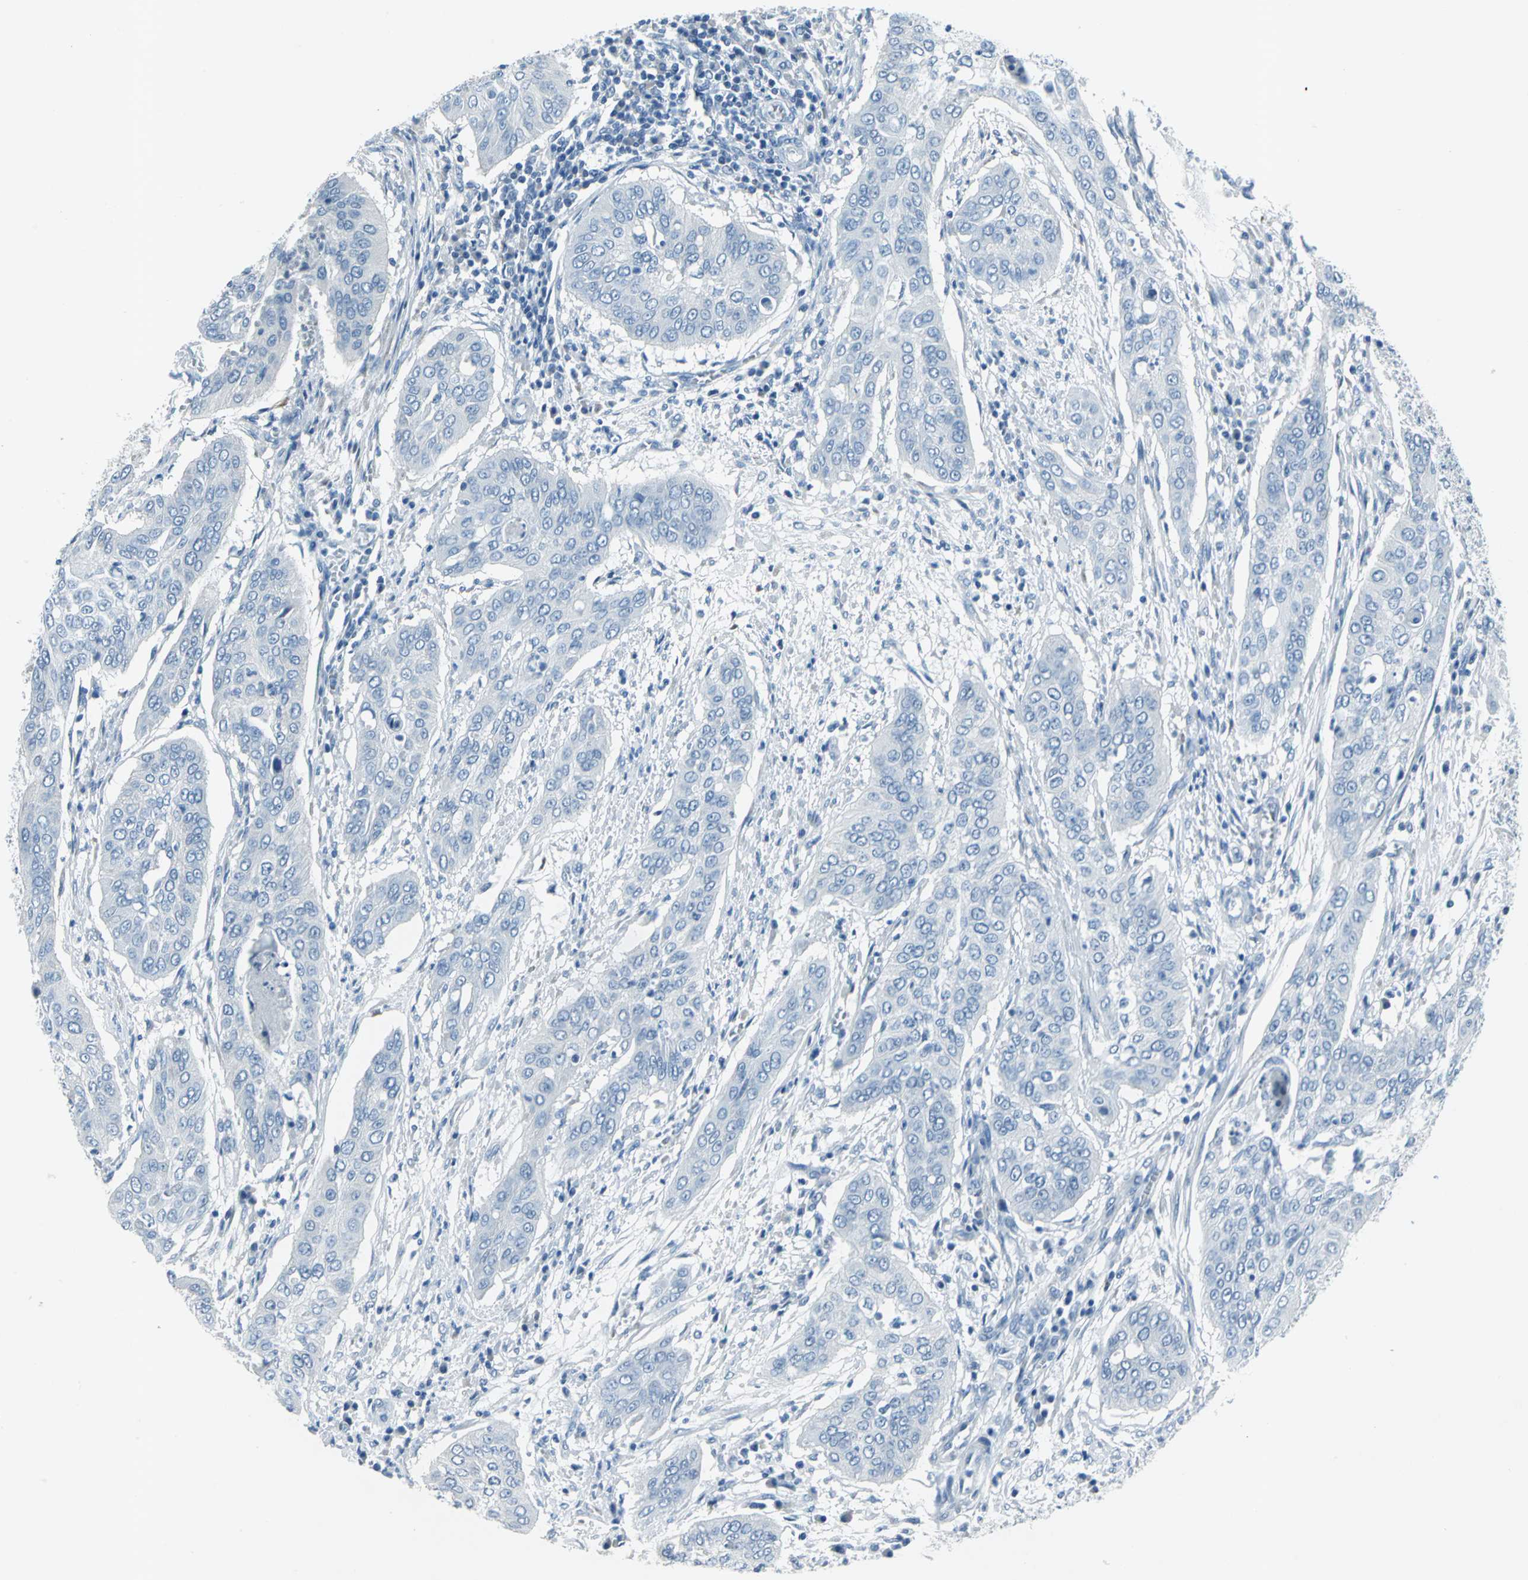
{"staining": {"intensity": "negative", "quantity": "none", "location": "none"}, "tissue": "cervical cancer", "cell_type": "Tumor cells", "image_type": "cancer", "snomed": [{"axis": "morphology", "description": "Squamous cell carcinoma, NOS"}, {"axis": "topography", "description": "Cervix"}], "caption": "DAB (3,3'-diaminobenzidine) immunohistochemical staining of cervical cancer (squamous cell carcinoma) demonstrates no significant positivity in tumor cells. (DAB (3,3'-diaminobenzidine) immunohistochemistry with hematoxylin counter stain).", "gene": "DNAI2", "patient": {"sex": "female", "age": 39}}